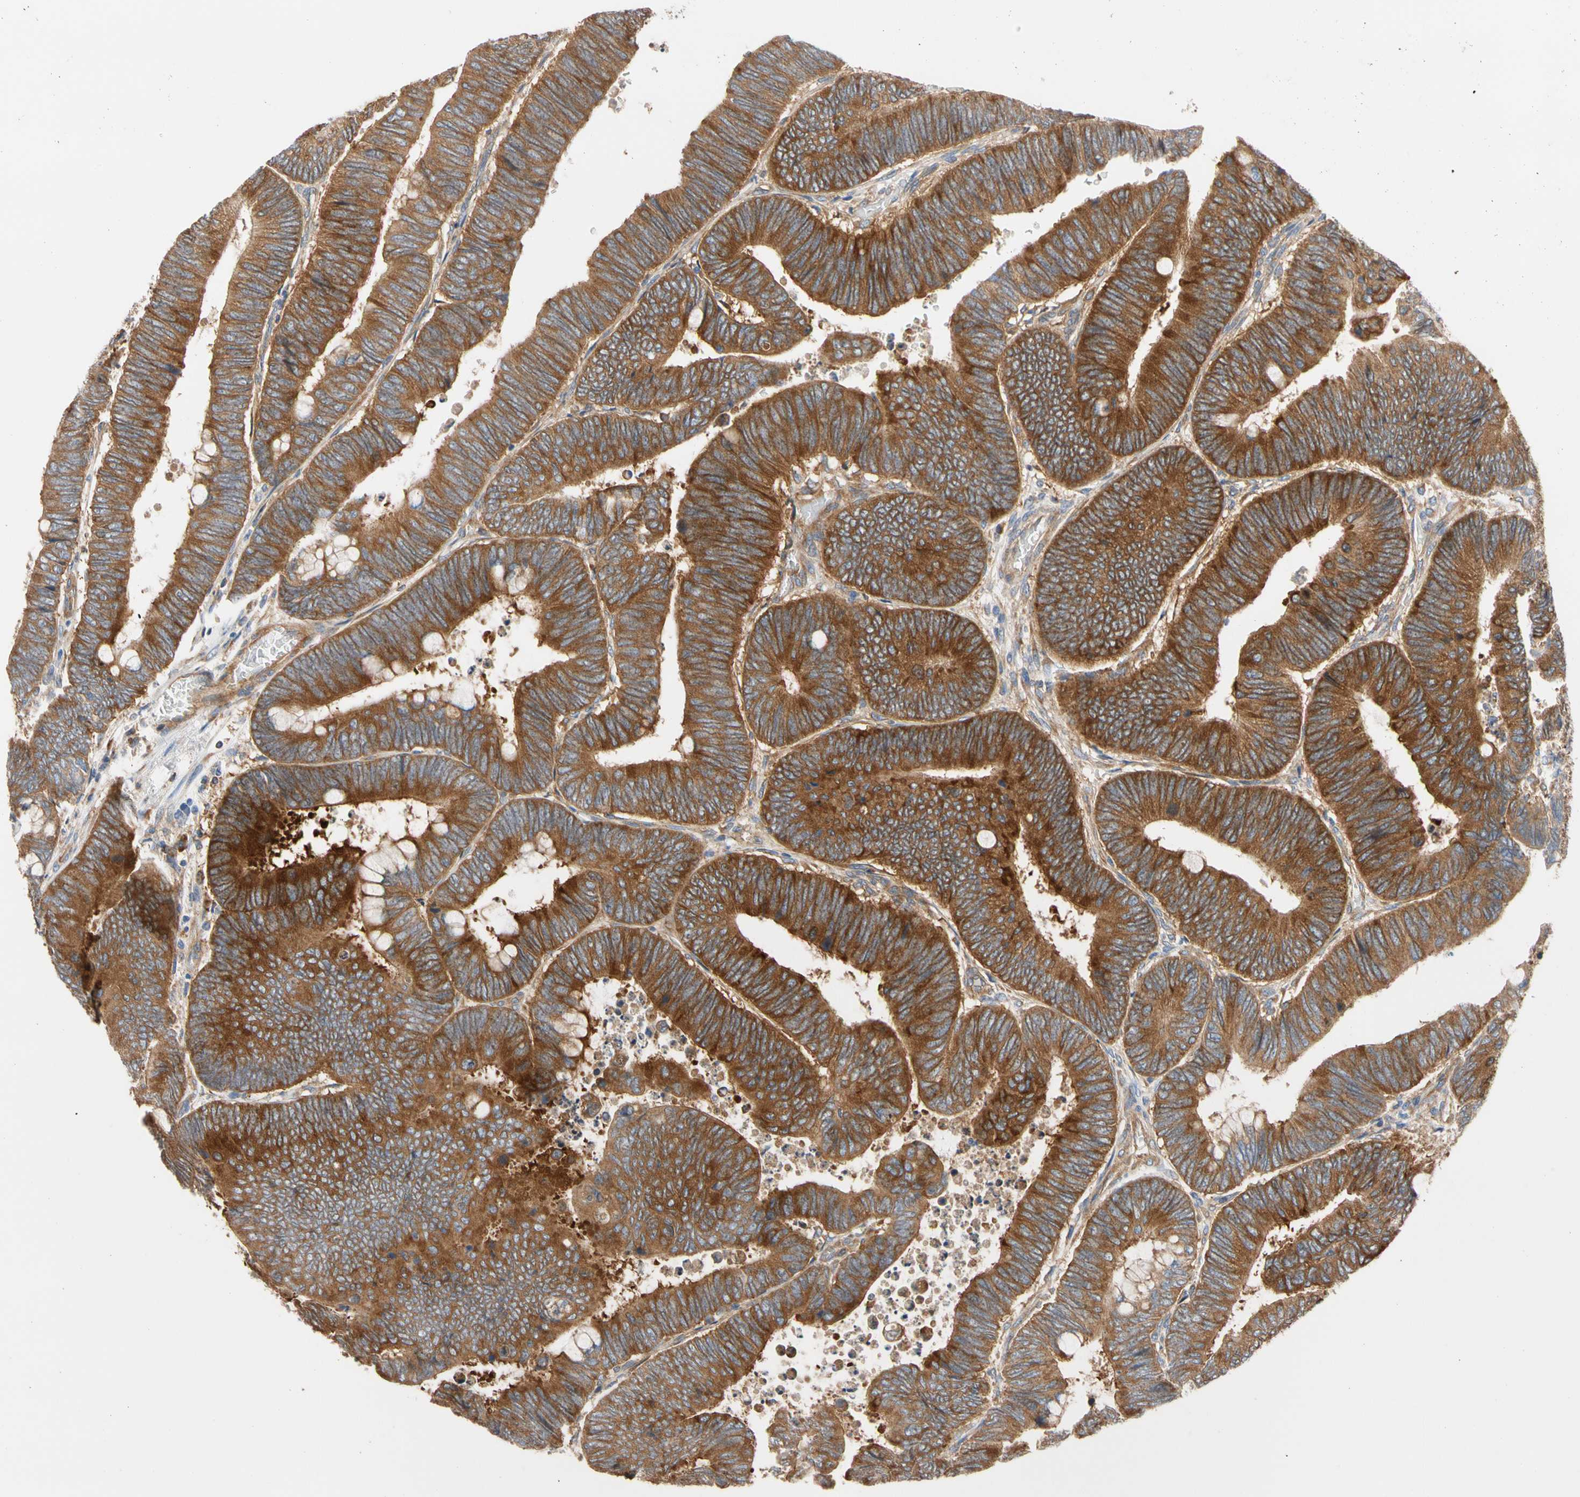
{"staining": {"intensity": "strong", "quantity": ">75%", "location": "cytoplasmic/membranous"}, "tissue": "colorectal cancer", "cell_type": "Tumor cells", "image_type": "cancer", "snomed": [{"axis": "morphology", "description": "Normal tissue, NOS"}, {"axis": "morphology", "description": "Adenocarcinoma, NOS"}, {"axis": "topography", "description": "Rectum"}, {"axis": "topography", "description": "Peripheral nerve tissue"}], "caption": "Immunohistochemistry (IHC) histopathology image of human colorectal cancer (adenocarcinoma) stained for a protein (brown), which reveals high levels of strong cytoplasmic/membranous positivity in about >75% of tumor cells.", "gene": "GPHN", "patient": {"sex": "male", "age": 92}}